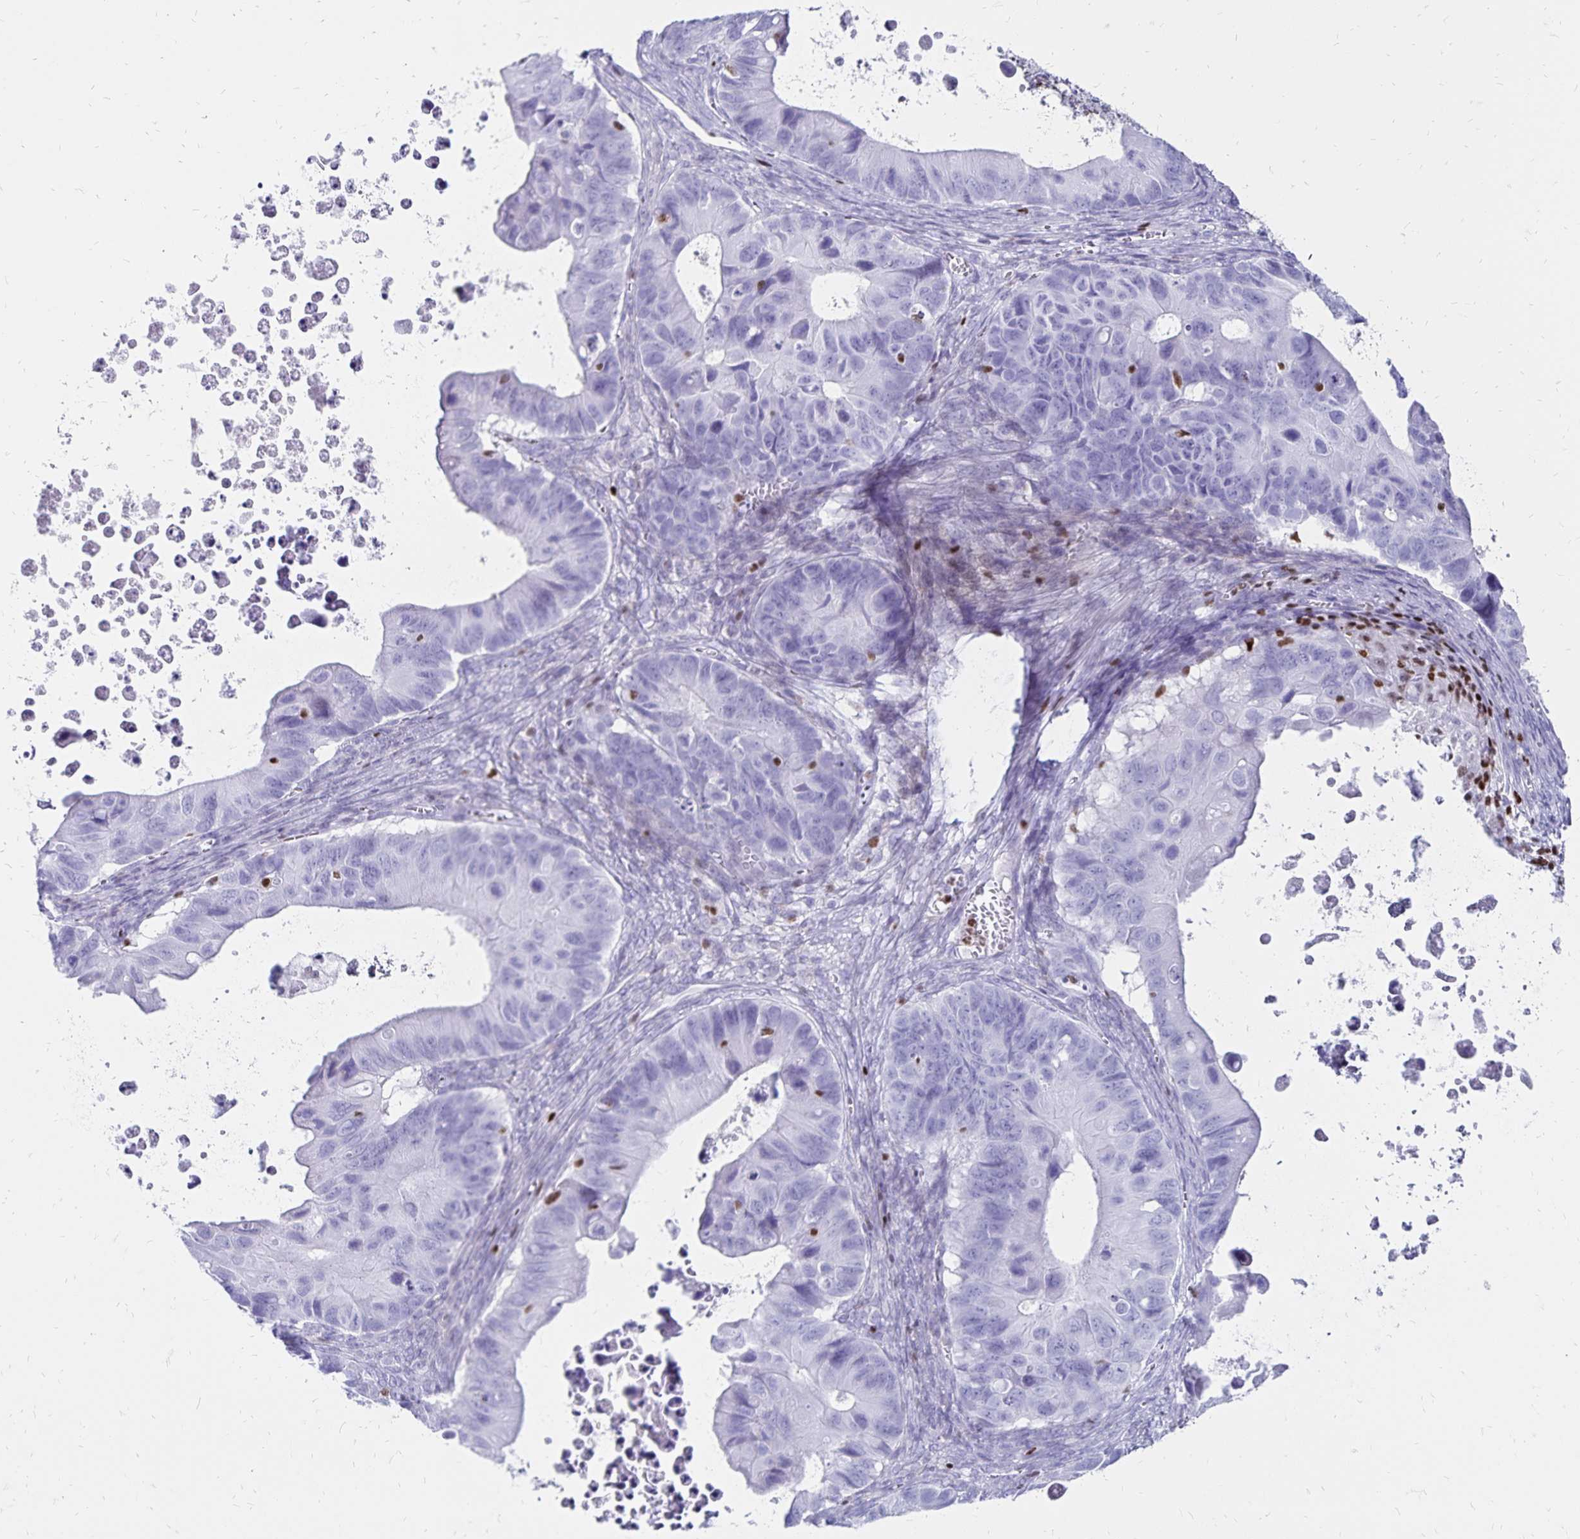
{"staining": {"intensity": "negative", "quantity": "none", "location": "none"}, "tissue": "ovarian cancer", "cell_type": "Tumor cells", "image_type": "cancer", "snomed": [{"axis": "morphology", "description": "Cystadenocarcinoma, mucinous, NOS"}, {"axis": "topography", "description": "Ovary"}], "caption": "High magnification brightfield microscopy of ovarian cancer (mucinous cystadenocarcinoma) stained with DAB (brown) and counterstained with hematoxylin (blue): tumor cells show no significant staining. The staining was performed using DAB (3,3'-diaminobenzidine) to visualize the protein expression in brown, while the nuclei were stained in blue with hematoxylin (Magnification: 20x).", "gene": "IKZF1", "patient": {"sex": "female", "age": 64}}